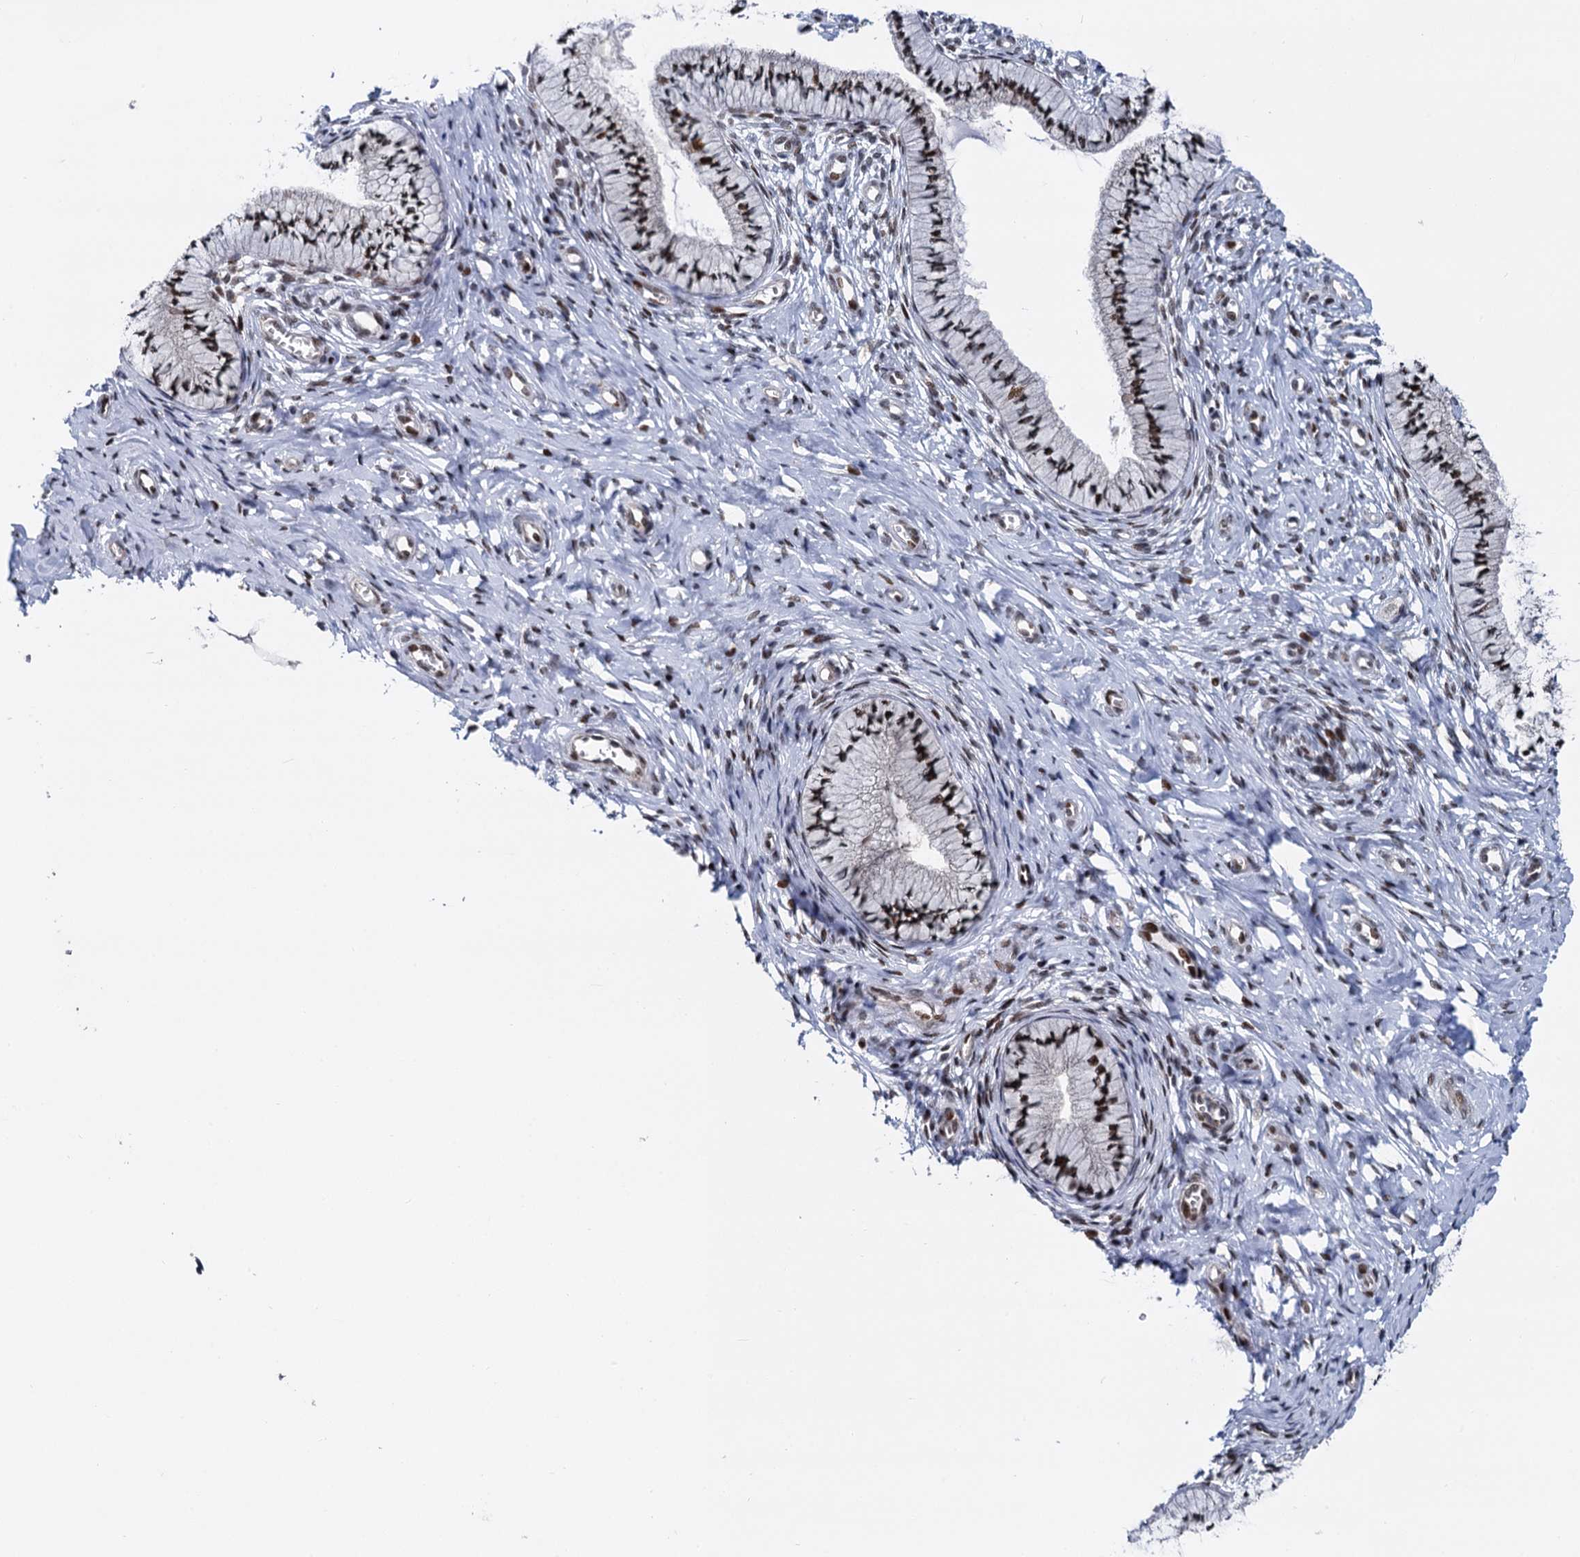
{"staining": {"intensity": "moderate", "quantity": ">75%", "location": "nuclear"}, "tissue": "cervix", "cell_type": "Glandular cells", "image_type": "normal", "snomed": [{"axis": "morphology", "description": "Normal tissue, NOS"}, {"axis": "topography", "description": "Cervix"}], "caption": "This photomicrograph demonstrates immunohistochemistry (IHC) staining of normal cervix, with medium moderate nuclear staining in about >75% of glandular cells.", "gene": "RUFY2", "patient": {"sex": "female", "age": 36}}